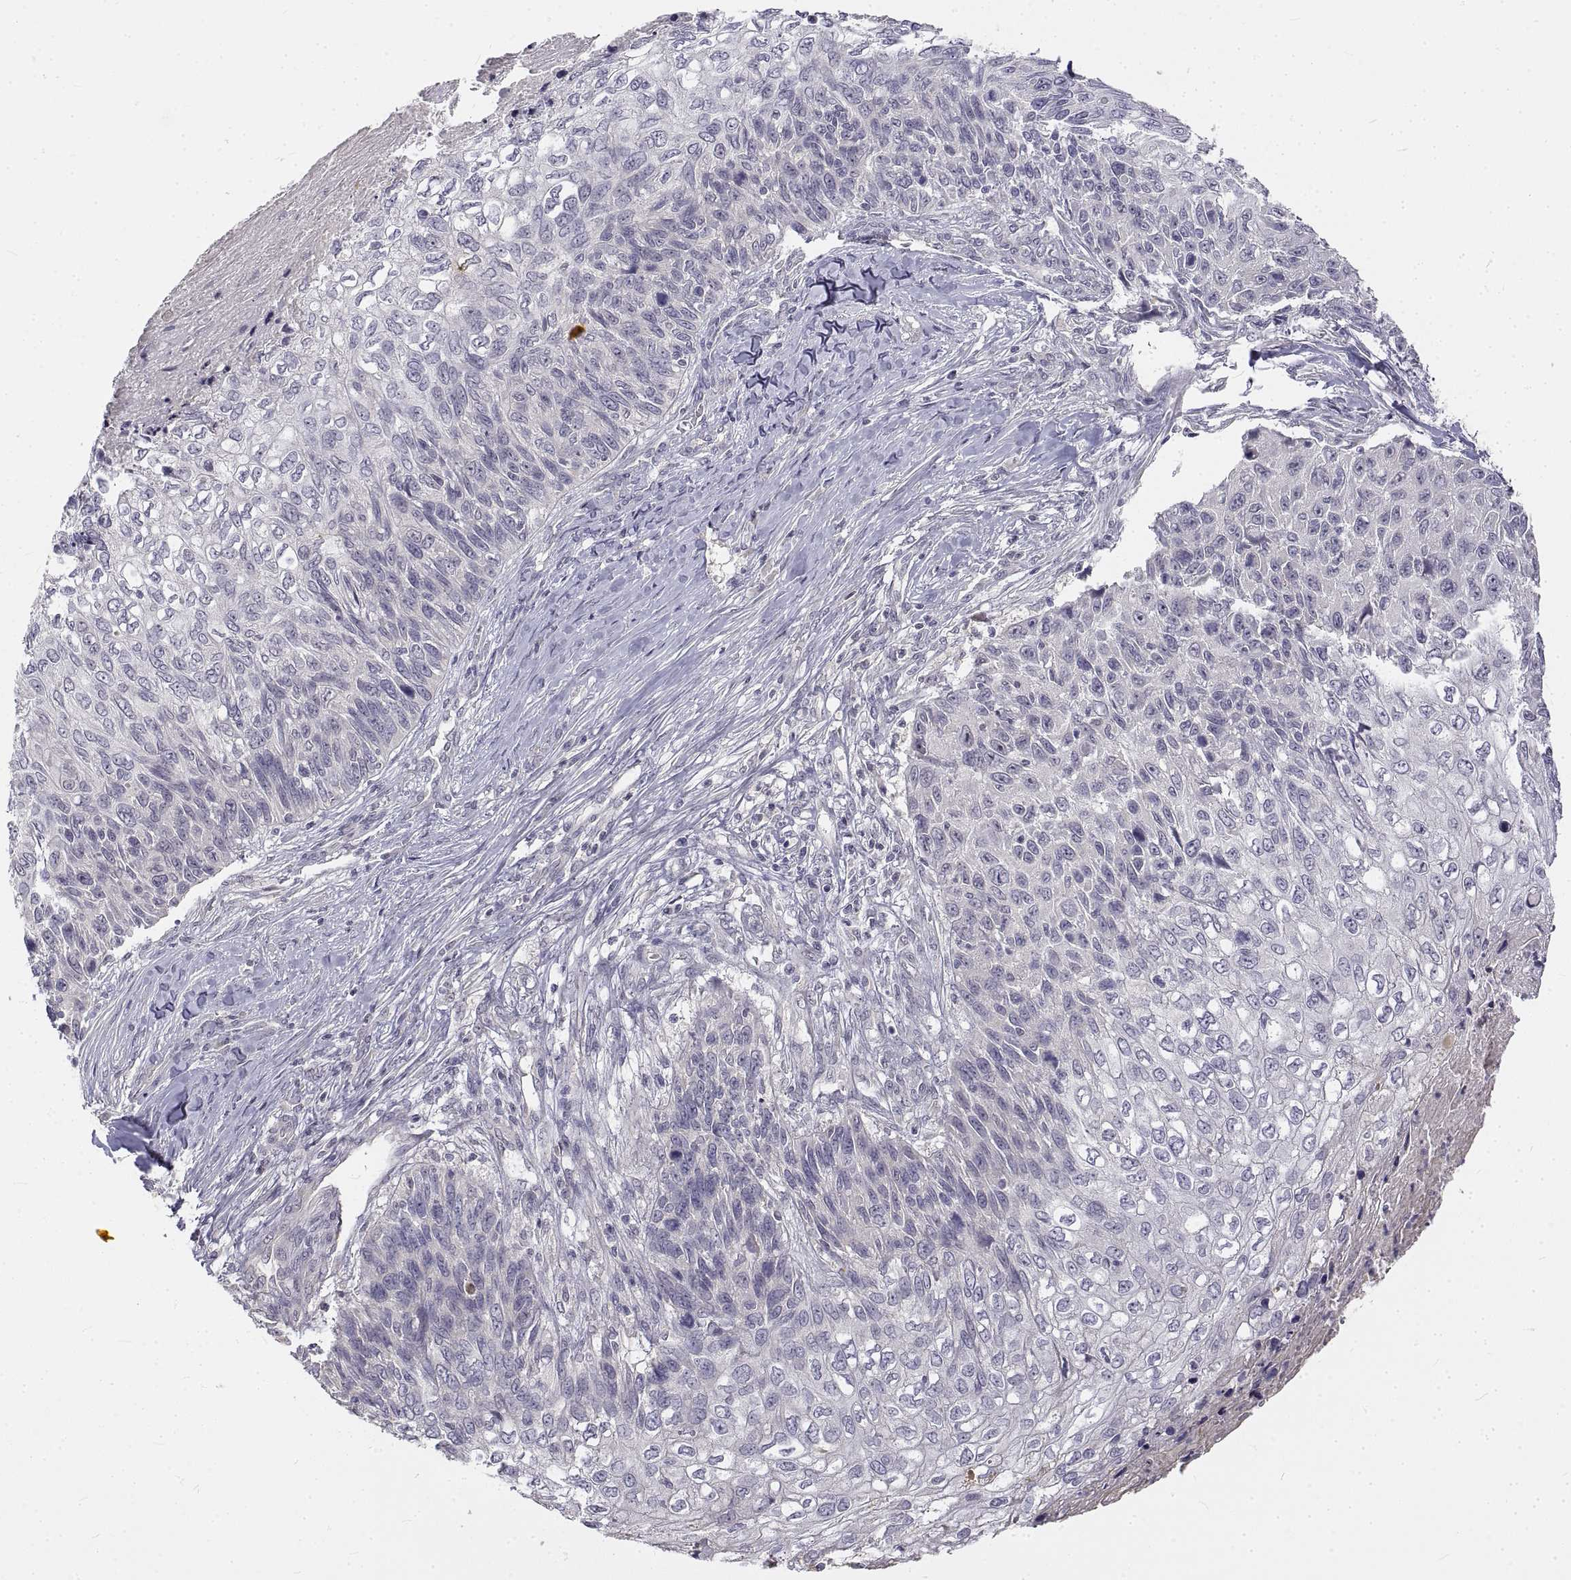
{"staining": {"intensity": "negative", "quantity": "none", "location": "none"}, "tissue": "skin cancer", "cell_type": "Tumor cells", "image_type": "cancer", "snomed": [{"axis": "morphology", "description": "Squamous cell carcinoma, NOS"}, {"axis": "topography", "description": "Skin"}], "caption": "This histopathology image is of skin cancer stained with immunohistochemistry to label a protein in brown with the nuclei are counter-stained blue. There is no positivity in tumor cells. The staining is performed using DAB (3,3'-diaminobenzidine) brown chromogen with nuclei counter-stained in using hematoxylin.", "gene": "ANO2", "patient": {"sex": "male", "age": 92}}